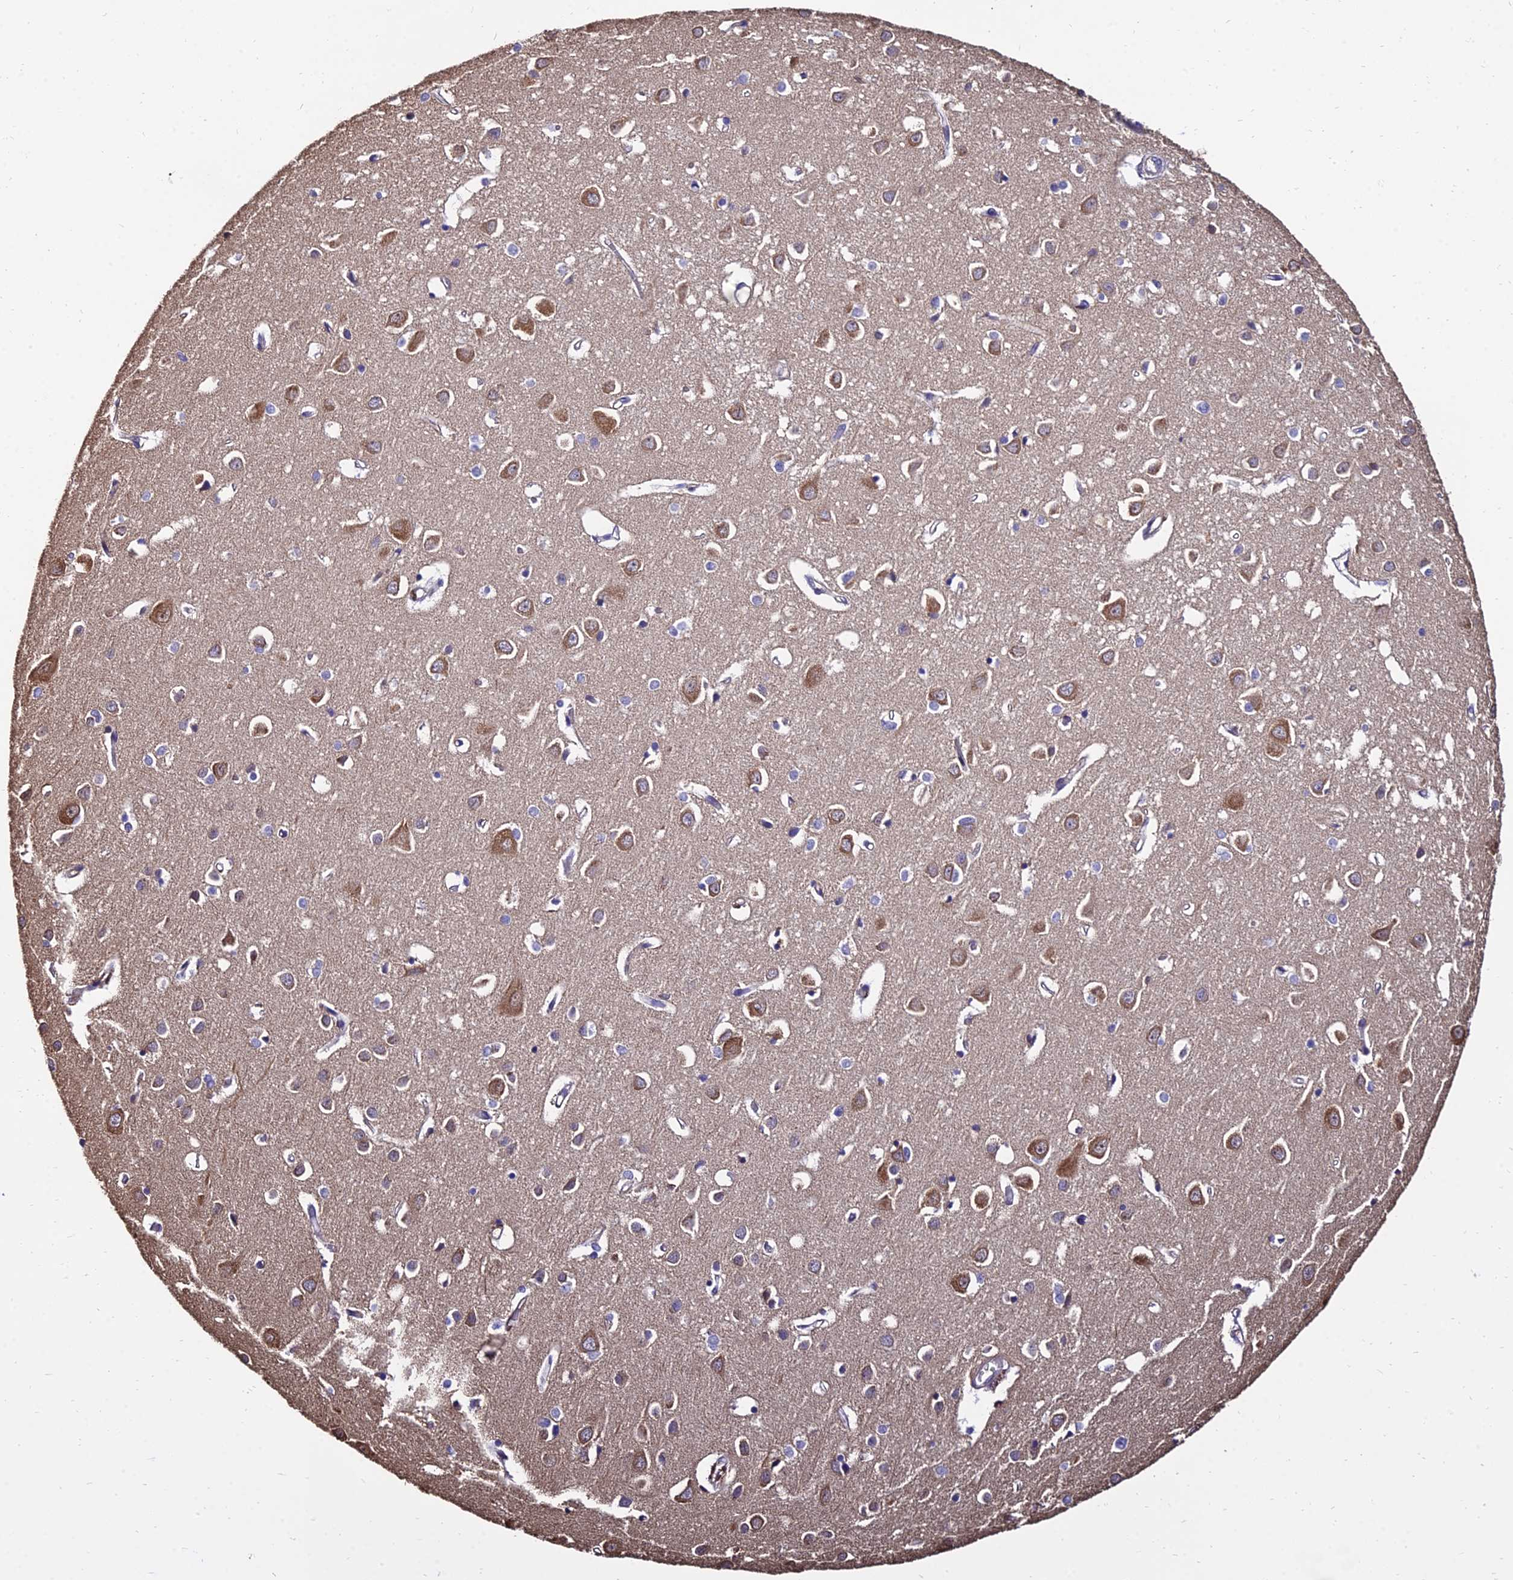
{"staining": {"intensity": "weak", "quantity": "<25%", "location": "cytoplasmic/membranous"}, "tissue": "cerebral cortex", "cell_type": "Endothelial cells", "image_type": "normal", "snomed": [{"axis": "morphology", "description": "Normal tissue, NOS"}, {"axis": "topography", "description": "Cerebral cortex"}], "caption": "This is a histopathology image of immunohistochemistry (IHC) staining of unremarkable cerebral cortex, which shows no staining in endothelial cells.", "gene": "CALM1", "patient": {"sex": "female", "age": 64}}